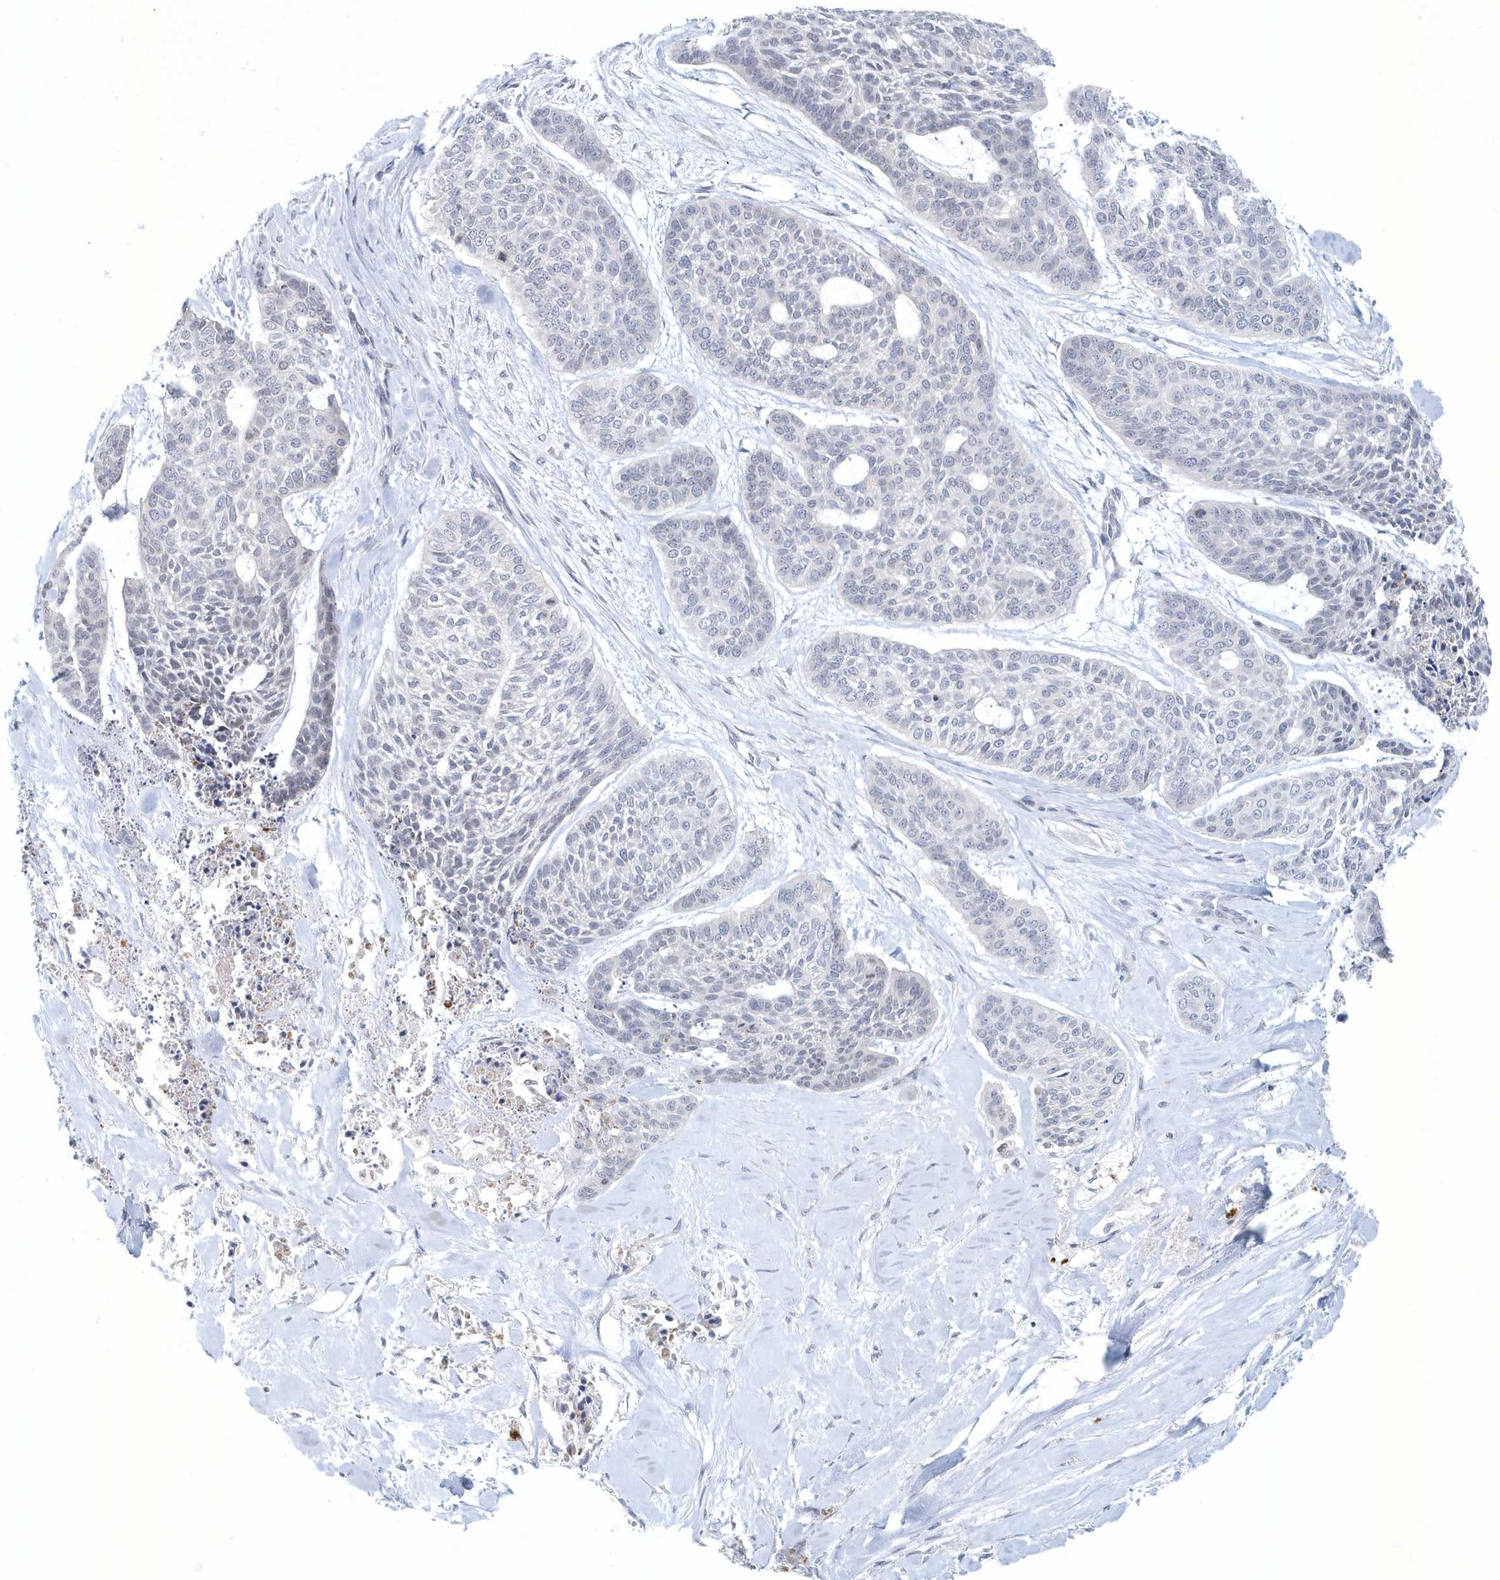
{"staining": {"intensity": "negative", "quantity": "none", "location": "none"}, "tissue": "skin cancer", "cell_type": "Tumor cells", "image_type": "cancer", "snomed": [{"axis": "morphology", "description": "Basal cell carcinoma"}, {"axis": "topography", "description": "Skin"}], "caption": "The photomicrograph demonstrates no staining of tumor cells in skin basal cell carcinoma.", "gene": "NUP54", "patient": {"sex": "female", "age": 64}}